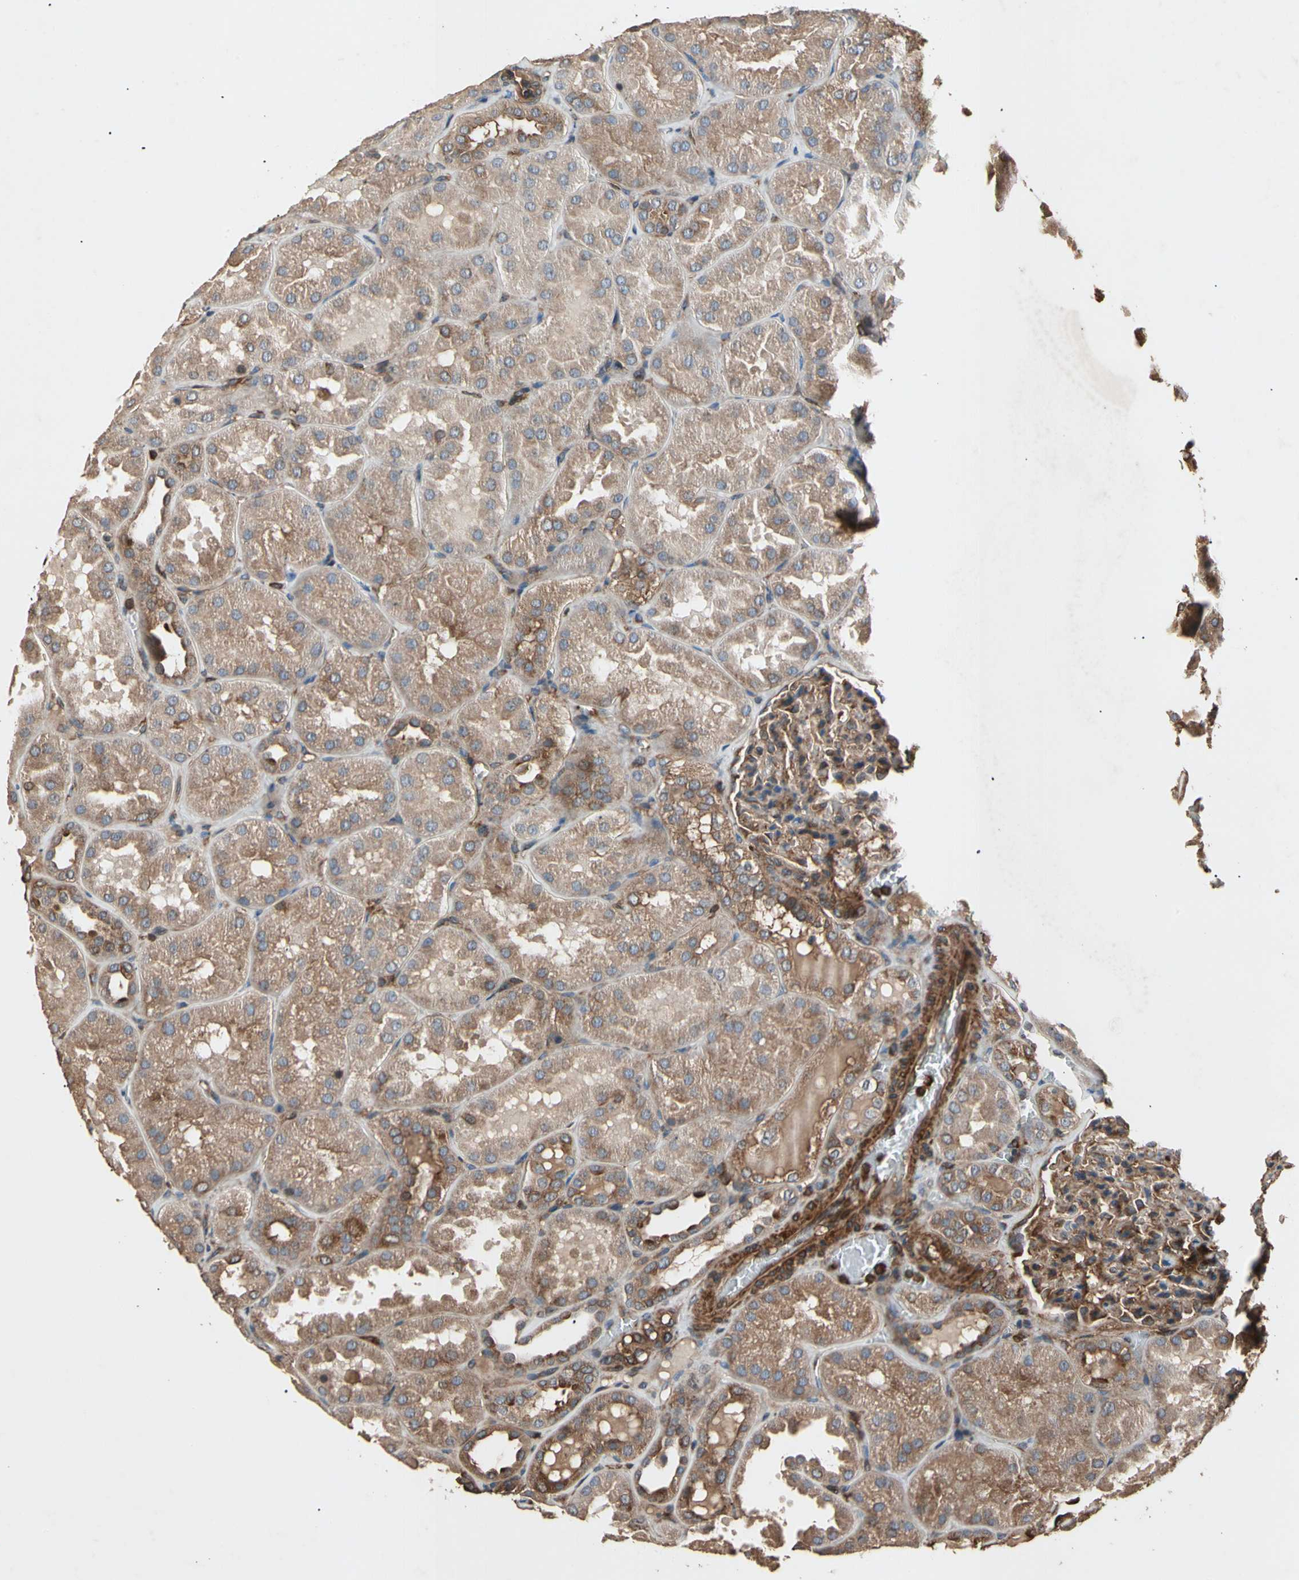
{"staining": {"intensity": "moderate", "quantity": ">75%", "location": "cytoplasmic/membranous"}, "tissue": "kidney", "cell_type": "Cells in glomeruli", "image_type": "normal", "snomed": [{"axis": "morphology", "description": "Normal tissue, NOS"}, {"axis": "topography", "description": "Kidney"}], "caption": "The micrograph reveals staining of normal kidney, revealing moderate cytoplasmic/membranous protein positivity (brown color) within cells in glomeruli.", "gene": "AGBL2", "patient": {"sex": "male", "age": 28}}